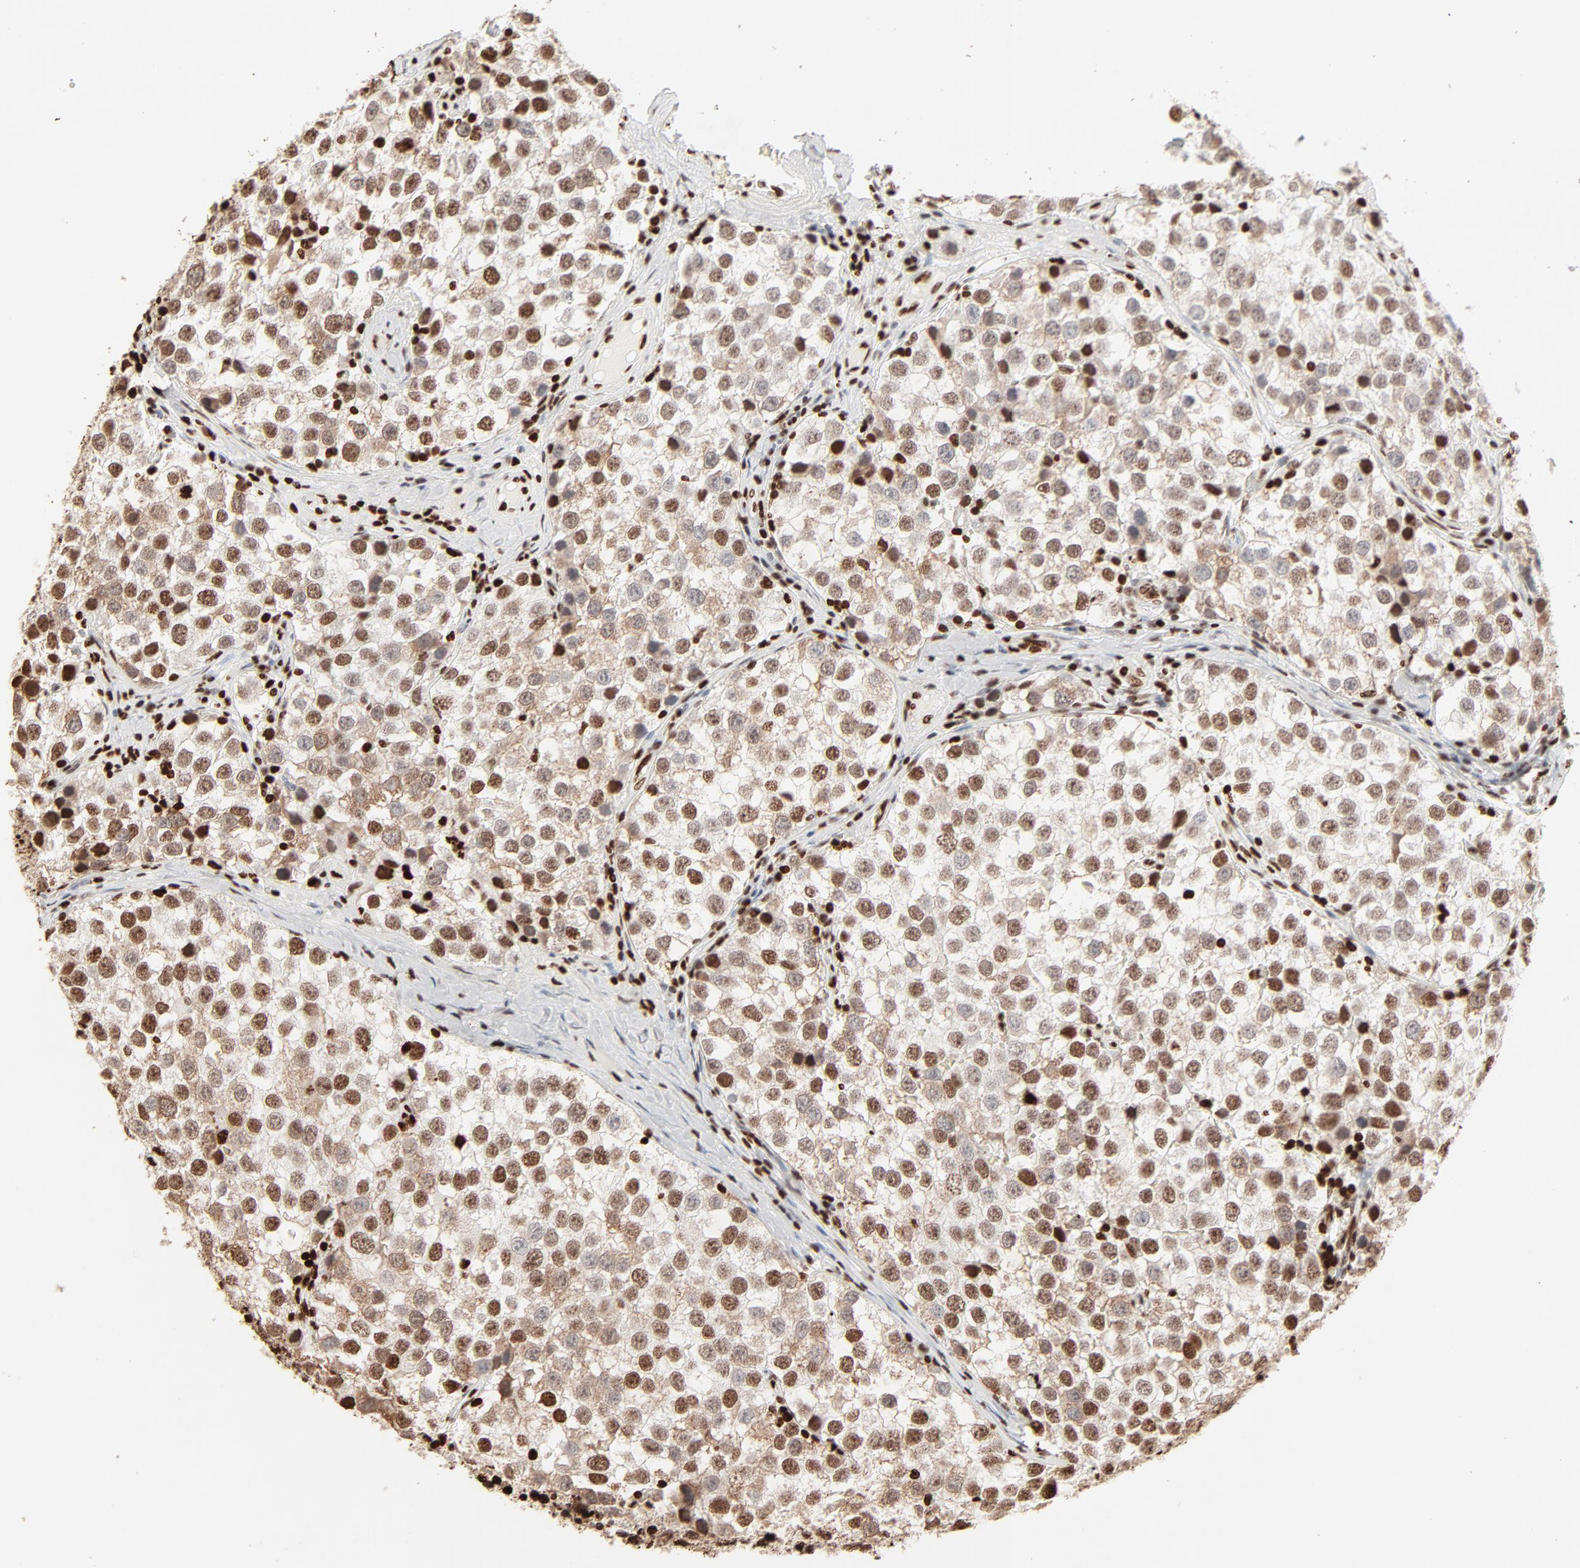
{"staining": {"intensity": "moderate", "quantity": ">75%", "location": "nuclear"}, "tissue": "testis cancer", "cell_type": "Tumor cells", "image_type": "cancer", "snomed": [{"axis": "morphology", "description": "Seminoma, NOS"}, {"axis": "topography", "description": "Testis"}], "caption": "Protein expression analysis of human testis cancer reveals moderate nuclear staining in approximately >75% of tumor cells.", "gene": "HMGB2", "patient": {"sex": "male", "age": 39}}